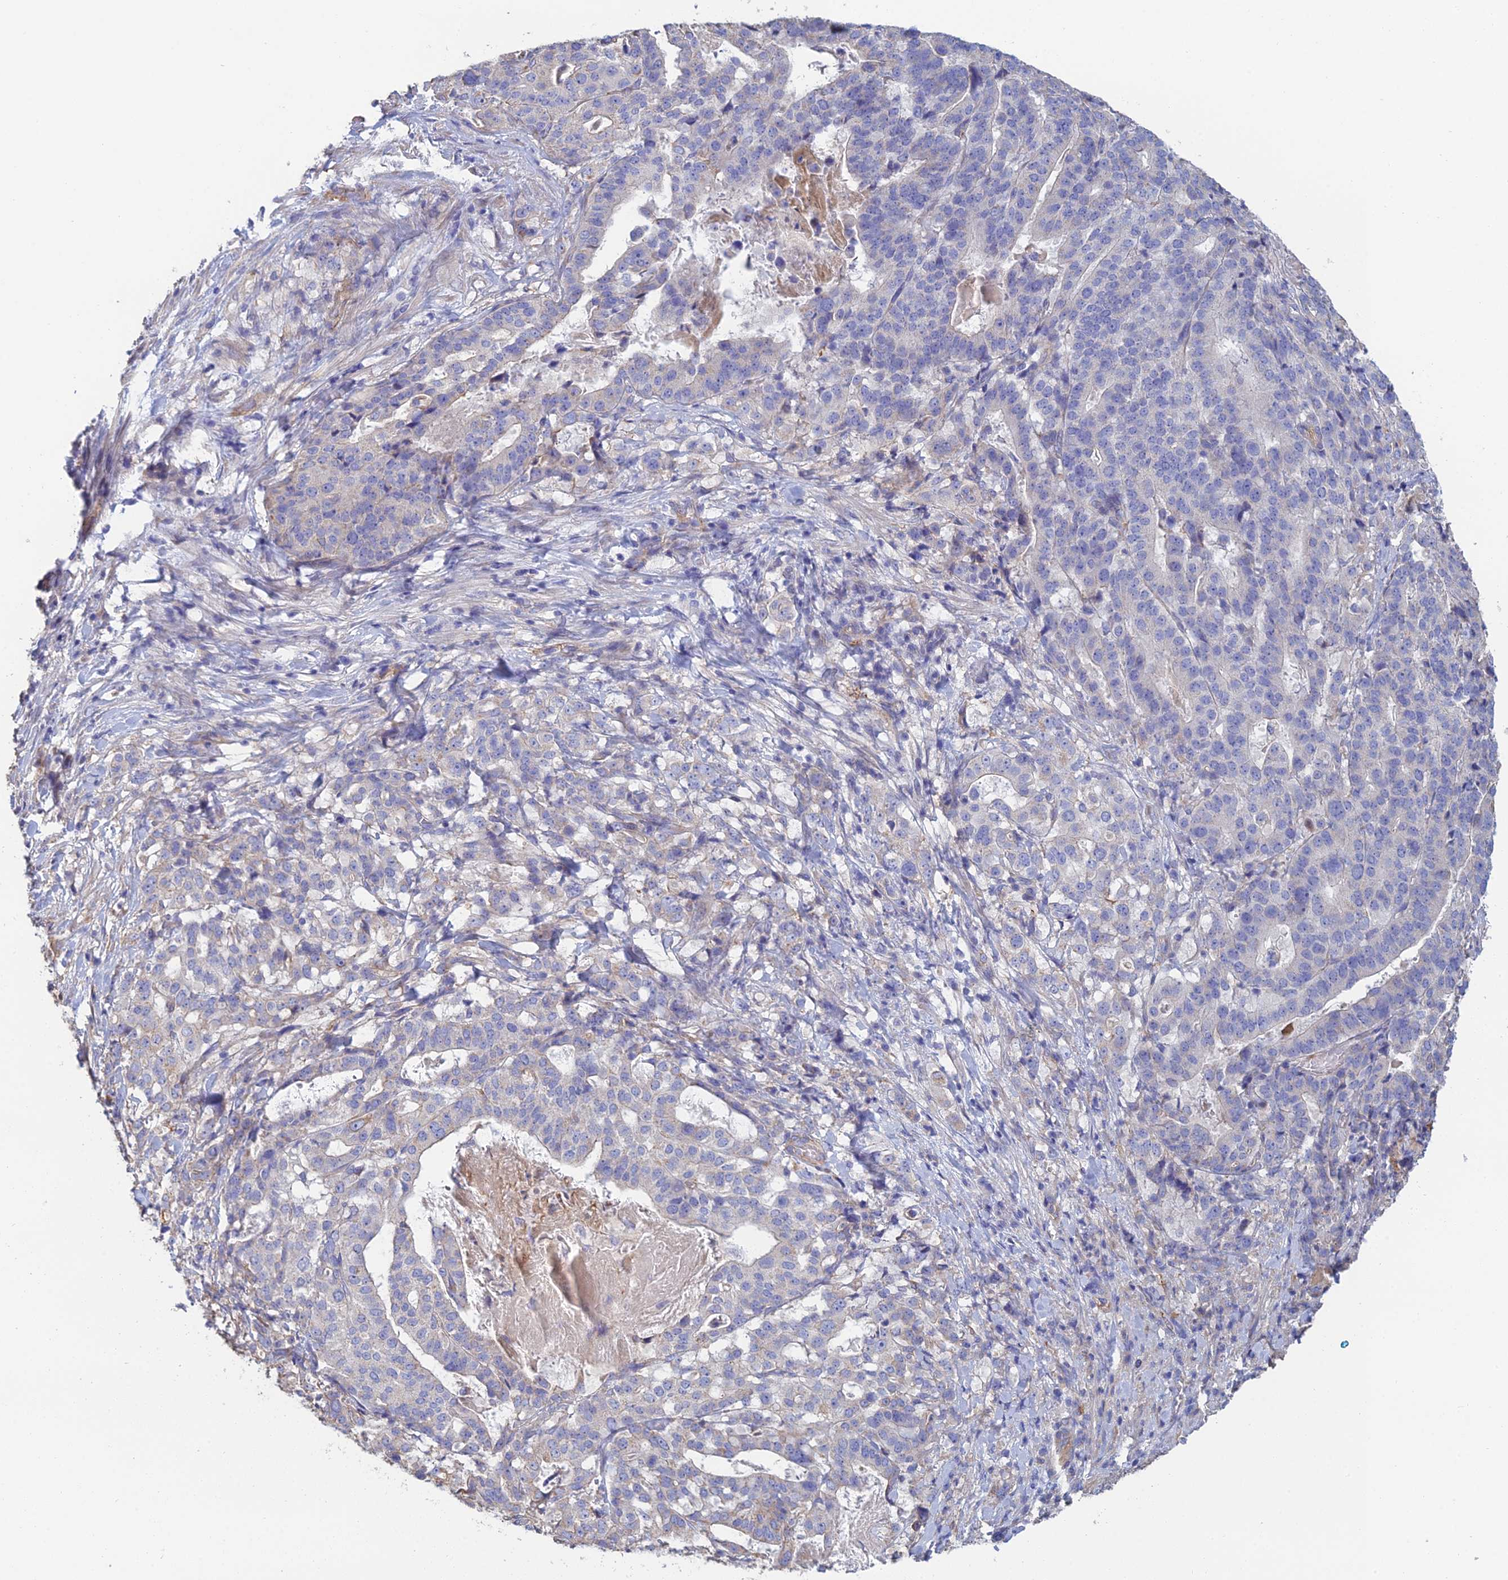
{"staining": {"intensity": "negative", "quantity": "none", "location": "none"}, "tissue": "stomach cancer", "cell_type": "Tumor cells", "image_type": "cancer", "snomed": [{"axis": "morphology", "description": "Adenocarcinoma, NOS"}, {"axis": "topography", "description": "Stomach"}], "caption": "IHC histopathology image of neoplastic tissue: adenocarcinoma (stomach) stained with DAB (3,3'-diaminobenzidine) shows no significant protein positivity in tumor cells.", "gene": "PCDHA5", "patient": {"sex": "male", "age": 48}}